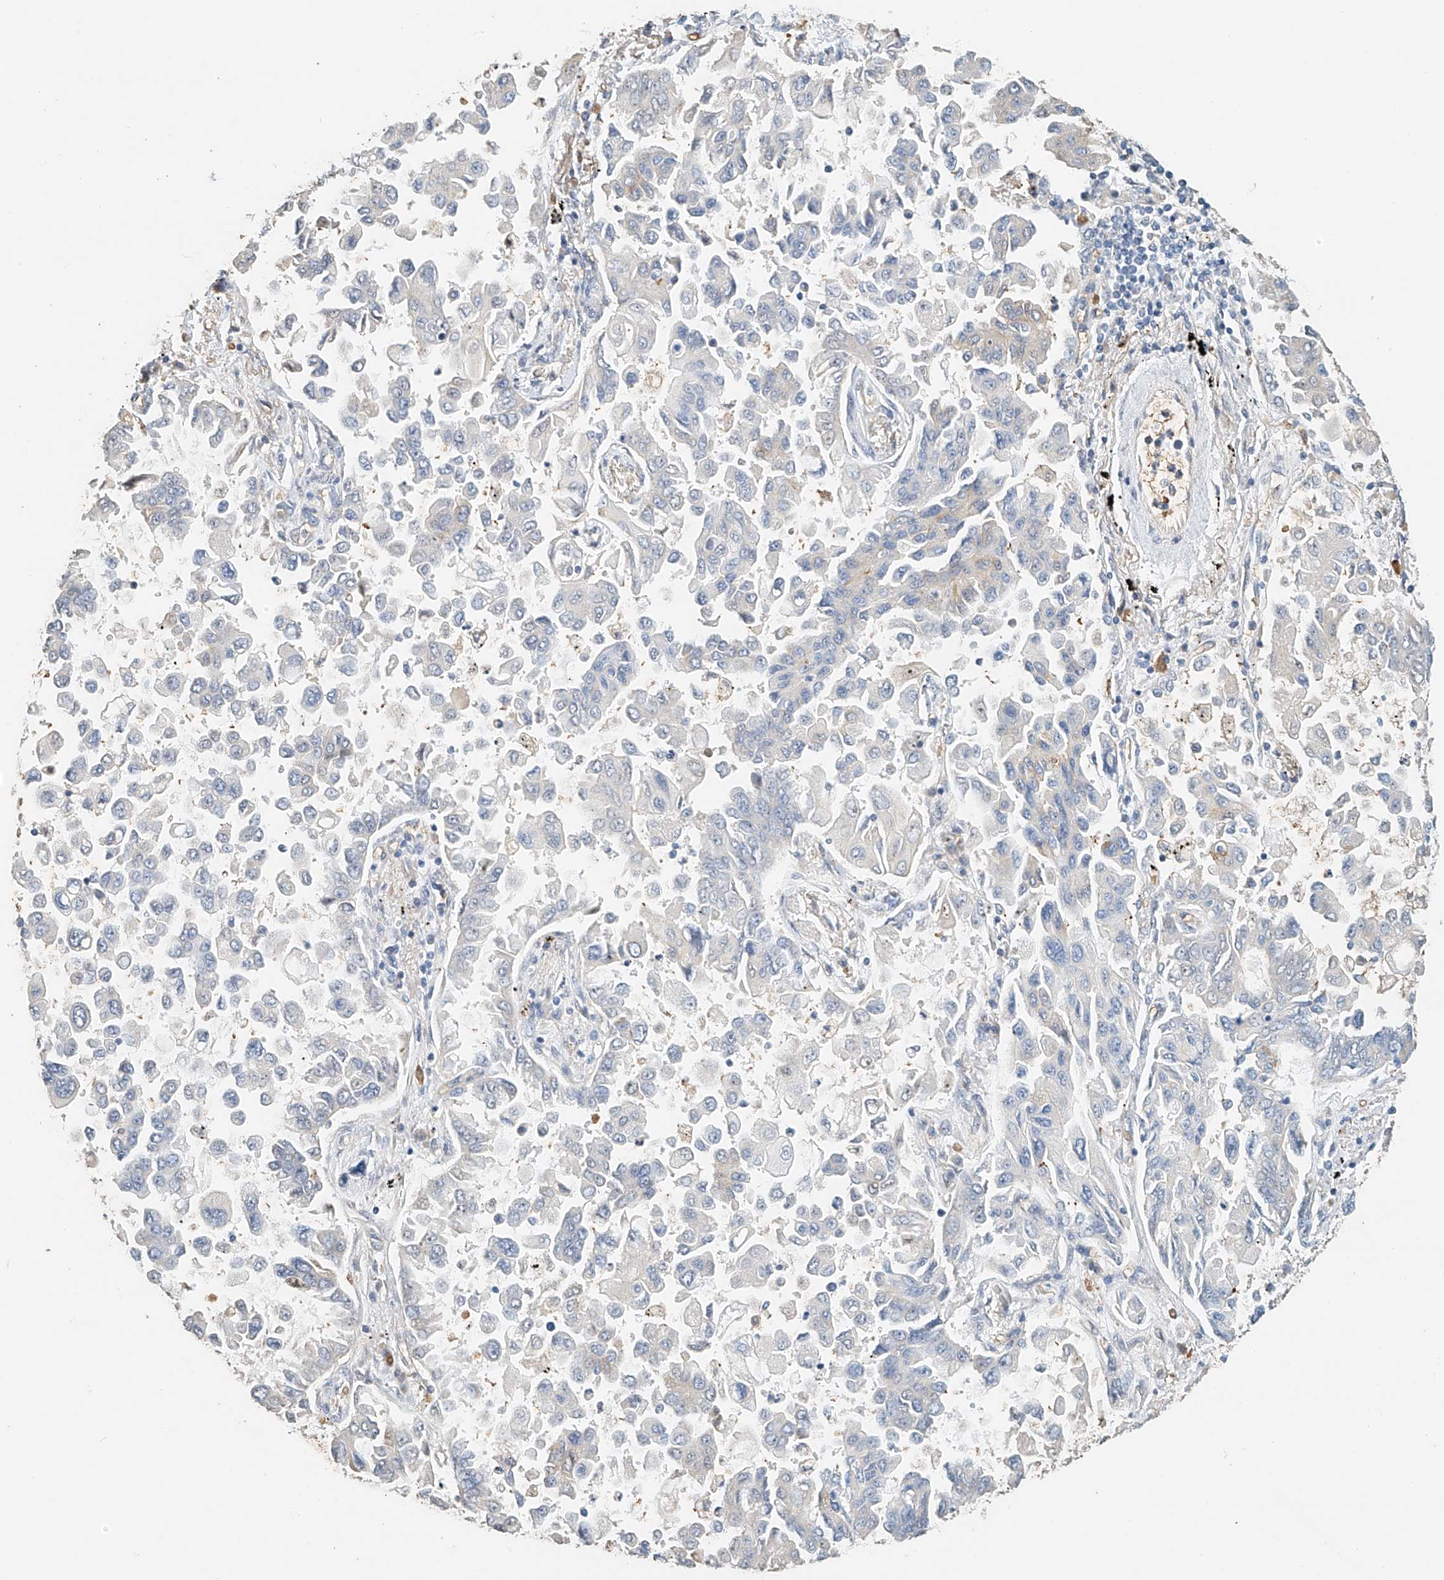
{"staining": {"intensity": "negative", "quantity": "none", "location": "none"}, "tissue": "lung cancer", "cell_type": "Tumor cells", "image_type": "cancer", "snomed": [{"axis": "morphology", "description": "Adenocarcinoma, NOS"}, {"axis": "topography", "description": "Lung"}], "caption": "This micrograph is of lung cancer (adenocarcinoma) stained with IHC to label a protein in brown with the nuclei are counter-stained blue. There is no expression in tumor cells. (IHC, brightfield microscopy, high magnification).", "gene": "RCAN3", "patient": {"sex": "female", "age": 67}}